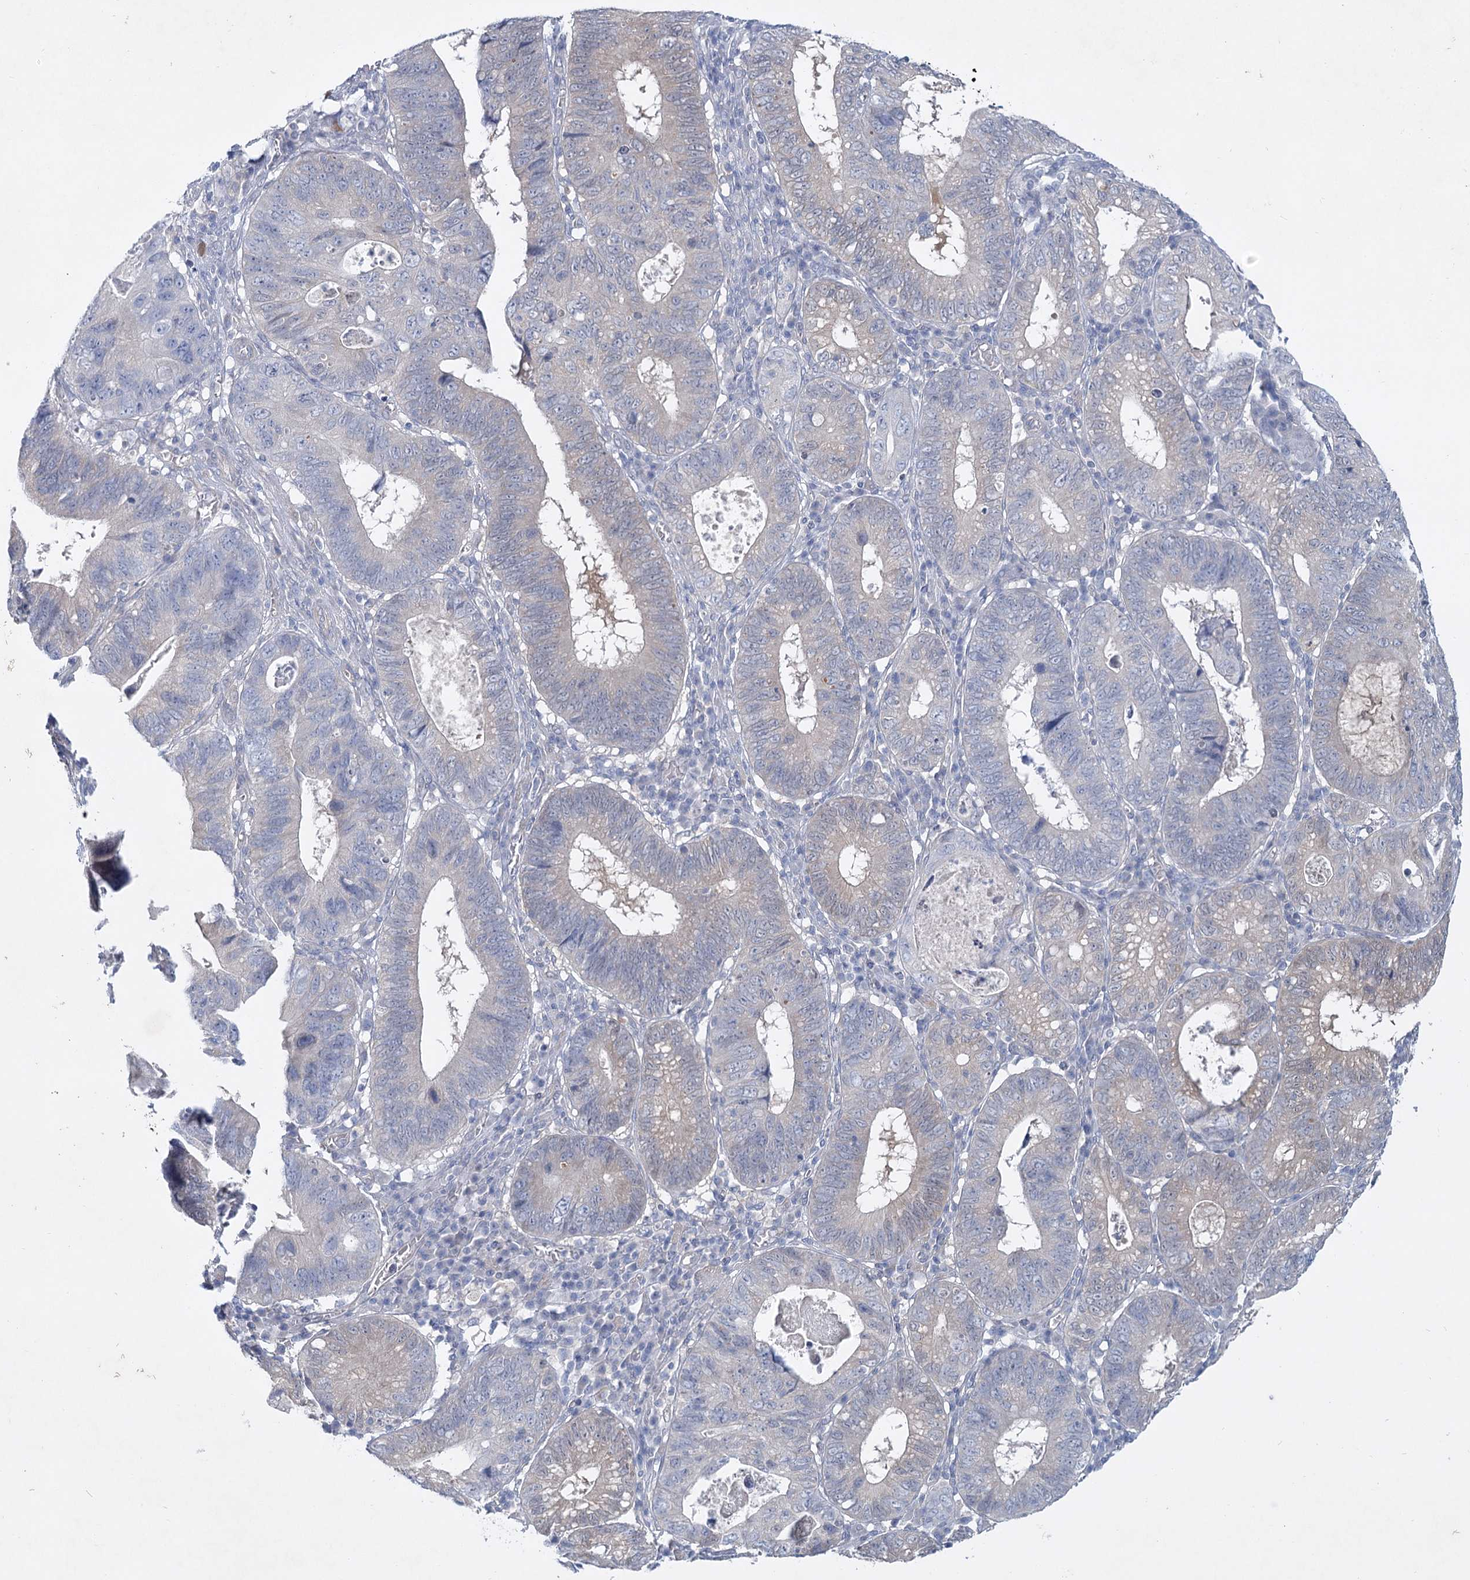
{"staining": {"intensity": "negative", "quantity": "none", "location": "none"}, "tissue": "stomach cancer", "cell_type": "Tumor cells", "image_type": "cancer", "snomed": [{"axis": "morphology", "description": "Adenocarcinoma, NOS"}, {"axis": "topography", "description": "Stomach"}], "caption": "A high-resolution histopathology image shows IHC staining of stomach cancer, which displays no significant staining in tumor cells.", "gene": "AAMDC", "patient": {"sex": "male", "age": 59}}